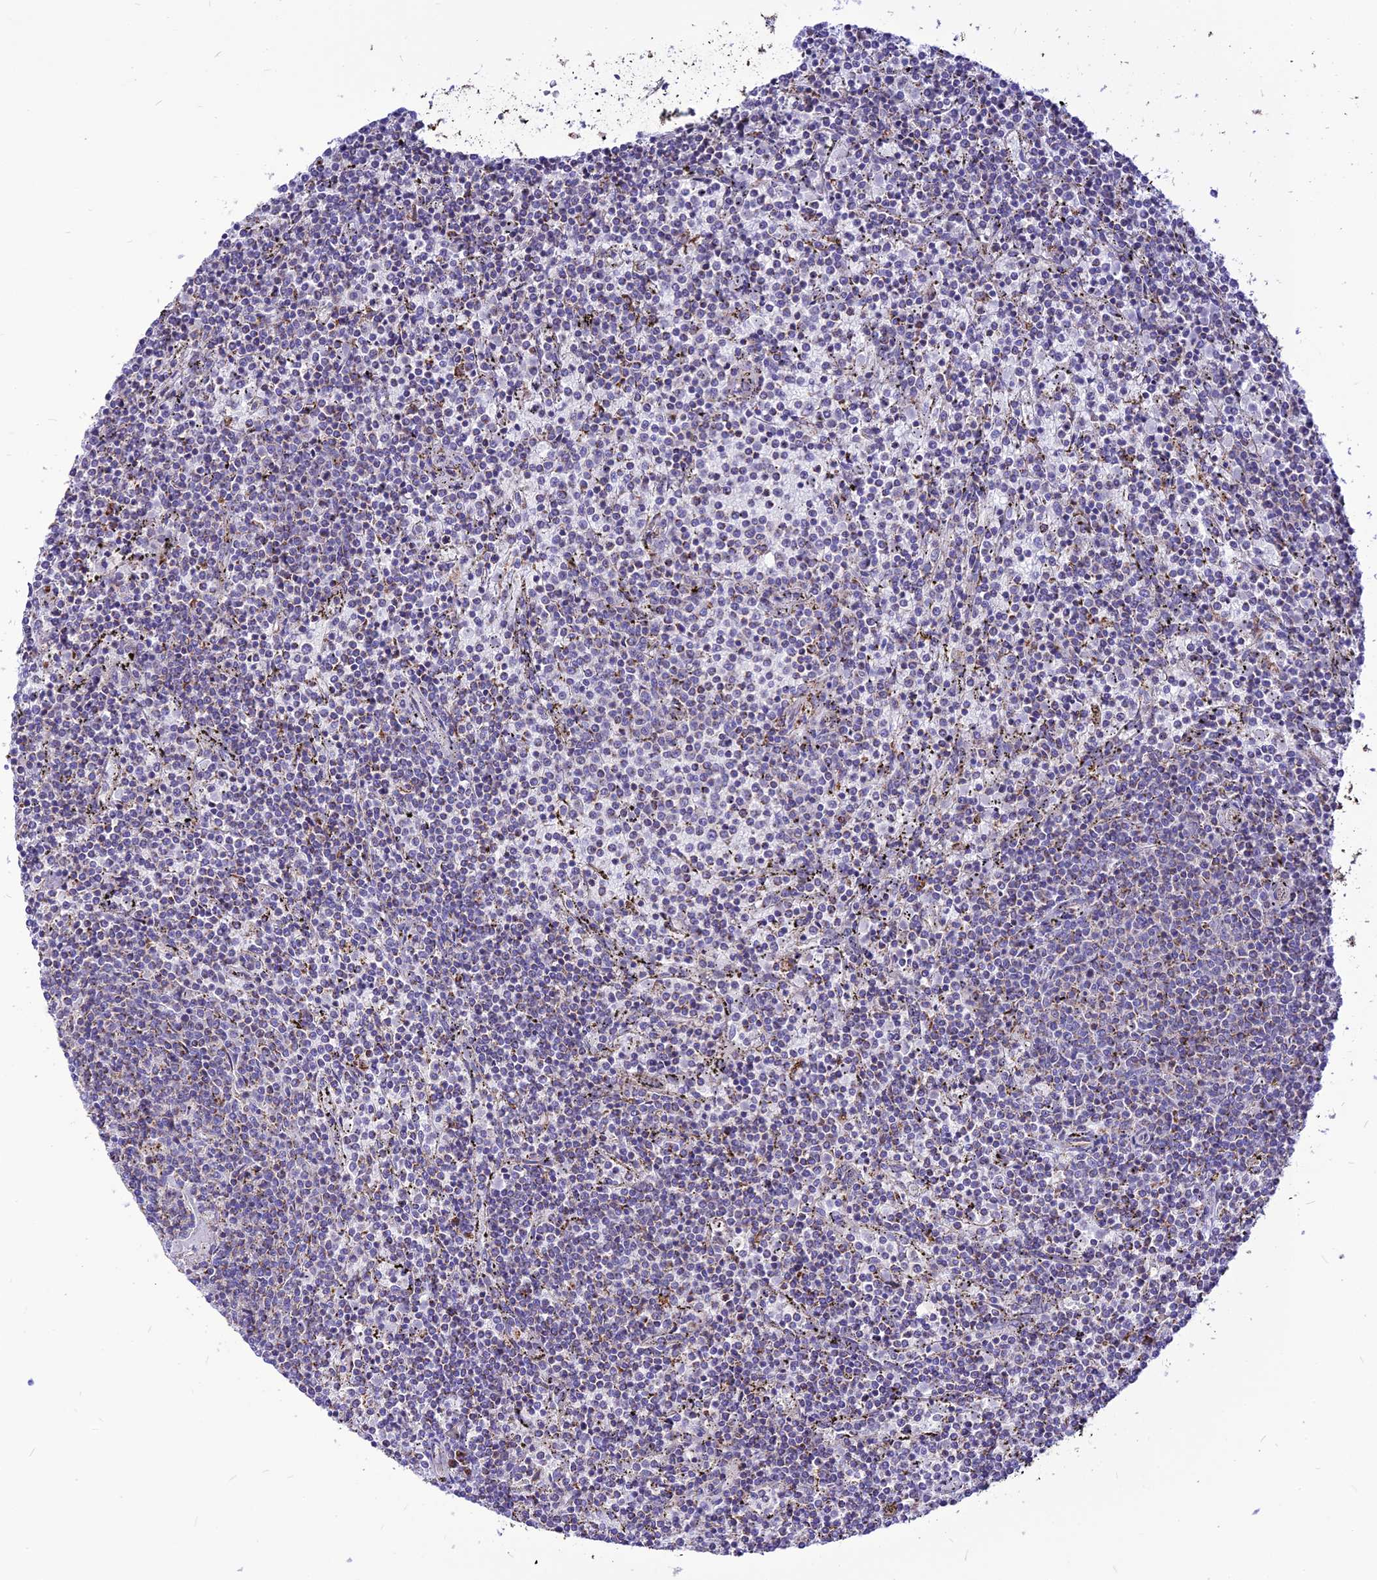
{"staining": {"intensity": "negative", "quantity": "none", "location": "none"}, "tissue": "lymphoma", "cell_type": "Tumor cells", "image_type": "cancer", "snomed": [{"axis": "morphology", "description": "Malignant lymphoma, non-Hodgkin's type, Low grade"}, {"axis": "topography", "description": "Spleen"}], "caption": "The histopathology image shows no staining of tumor cells in low-grade malignant lymphoma, non-Hodgkin's type.", "gene": "ECI1", "patient": {"sex": "female", "age": 50}}